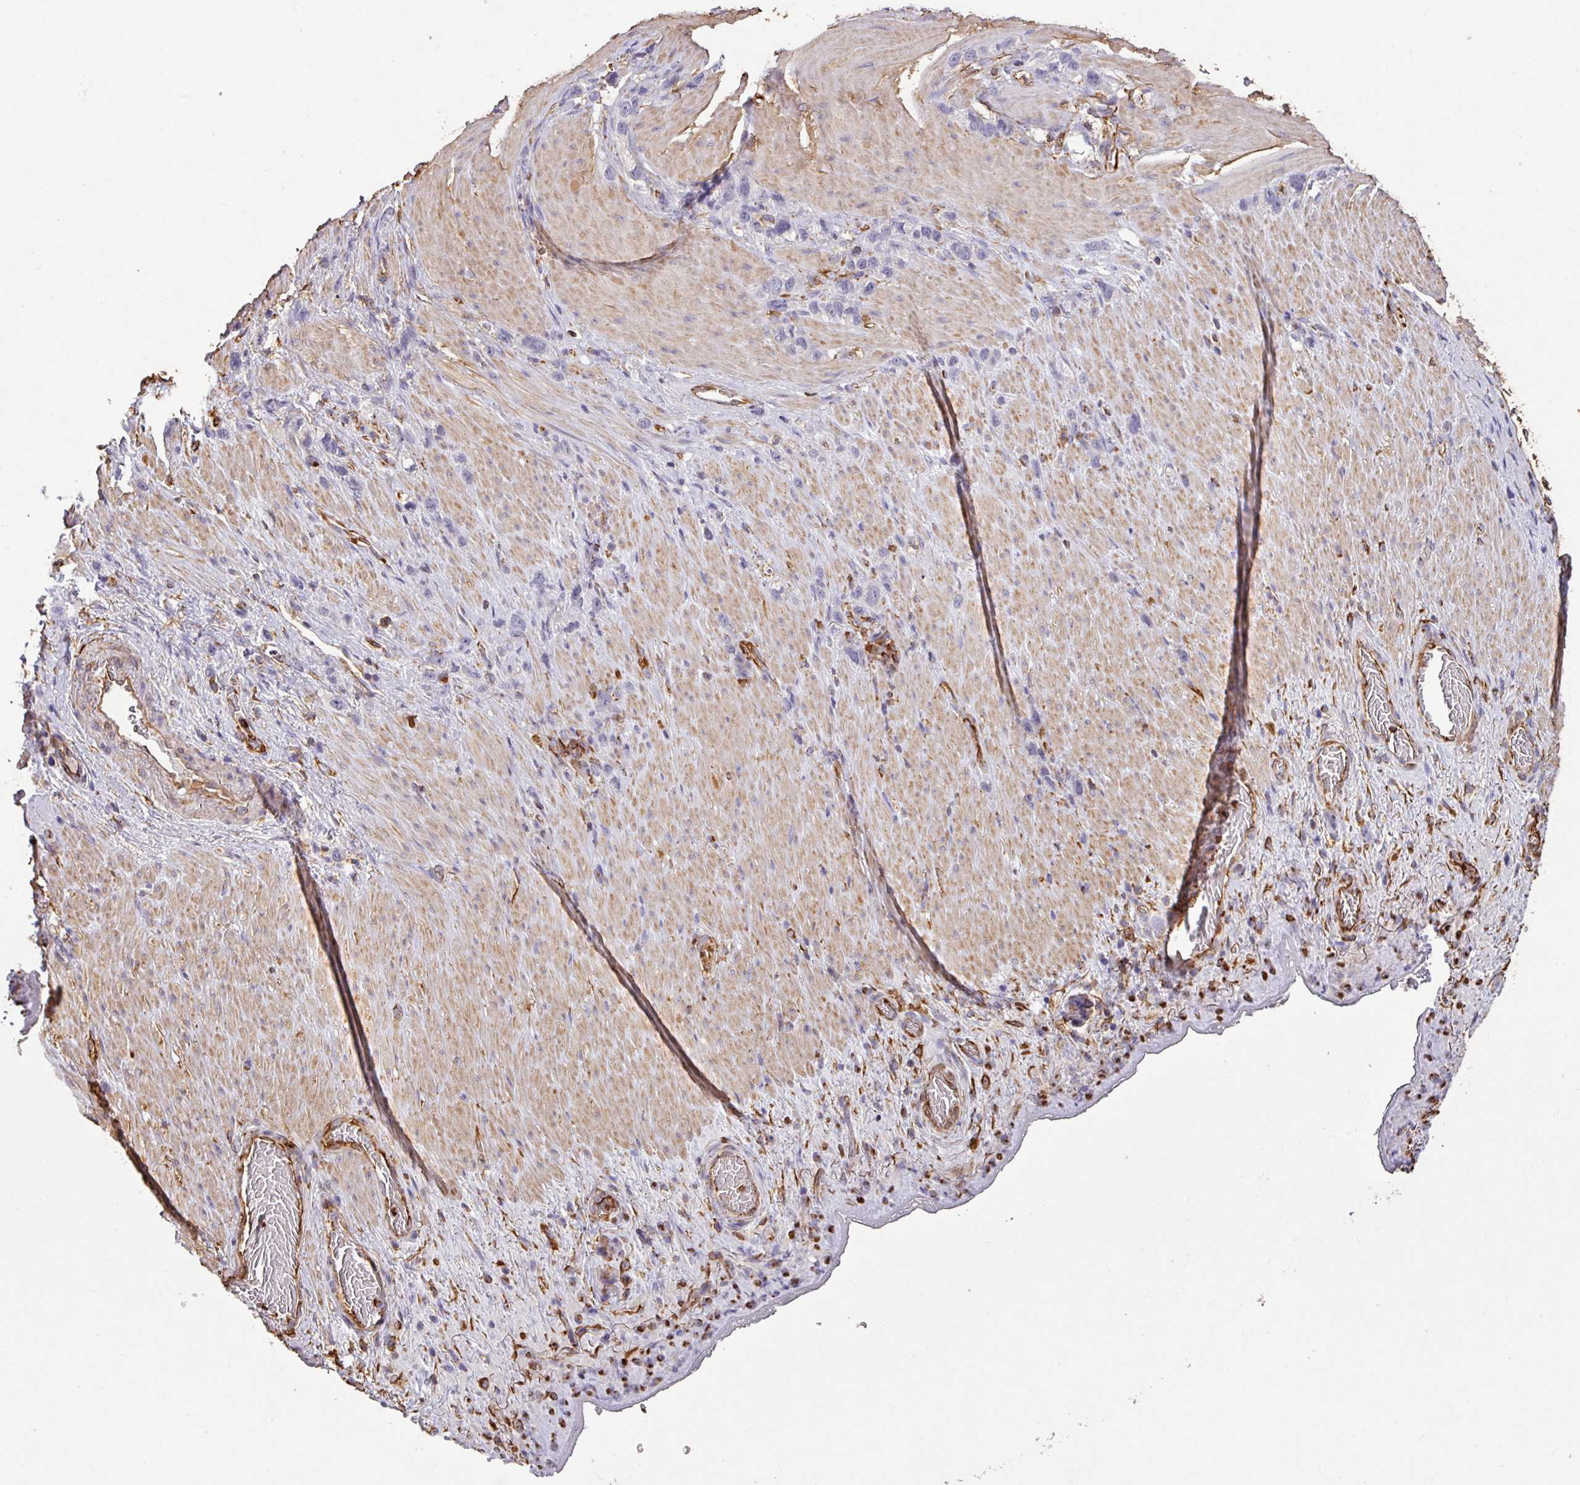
{"staining": {"intensity": "negative", "quantity": "none", "location": "none"}, "tissue": "stomach cancer", "cell_type": "Tumor cells", "image_type": "cancer", "snomed": [{"axis": "morphology", "description": "Adenocarcinoma, NOS"}, {"axis": "topography", "description": "Stomach"}], "caption": "This image is of stomach adenocarcinoma stained with immunohistochemistry (IHC) to label a protein in brown with the nuclei are counter-stained blue. There is no staining in tumor cells.", "gene": "ZNF280C", "patient": {"sex": "female", "age": 65}}